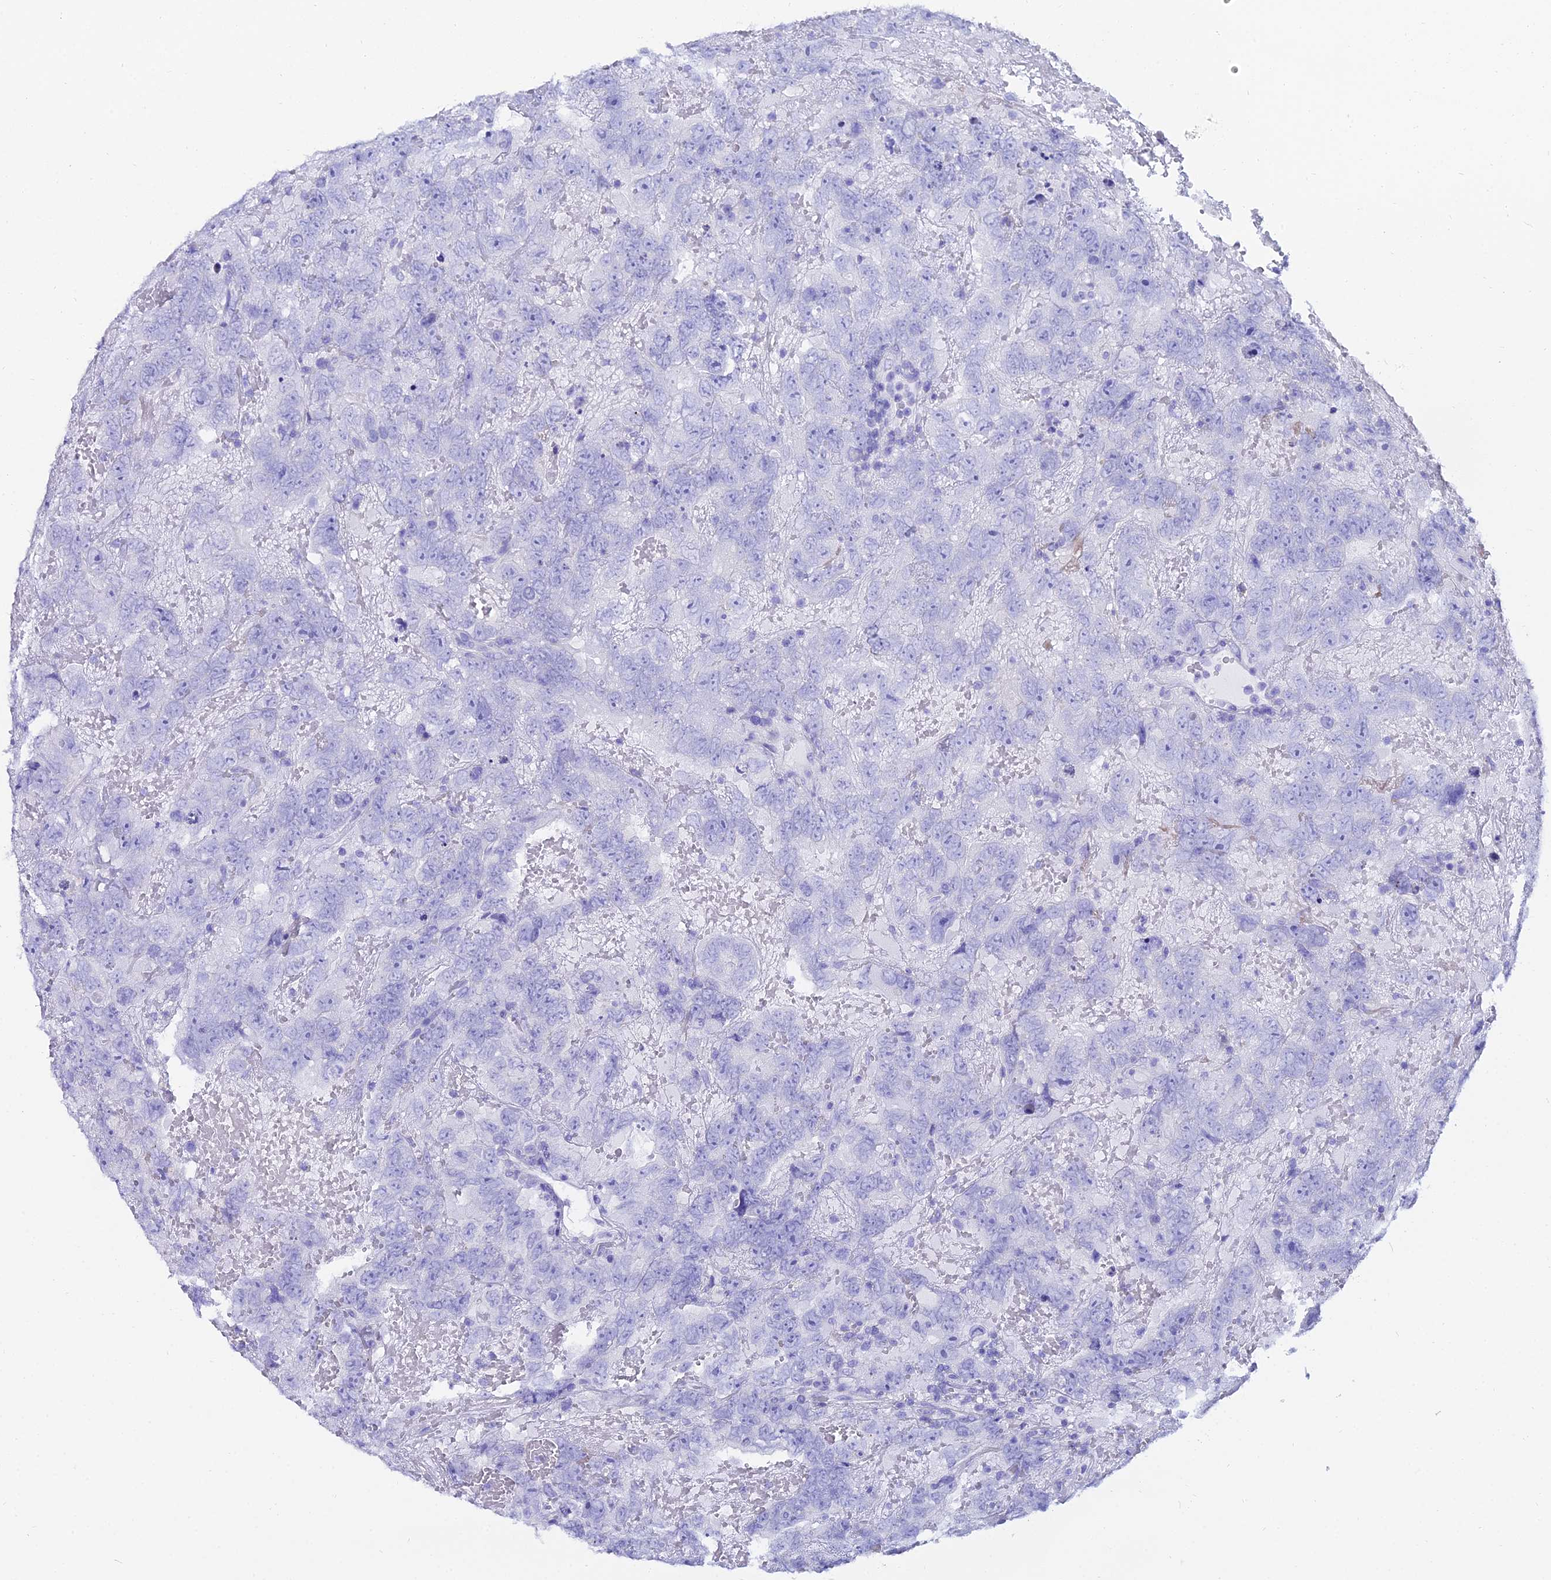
{"staining": {"intensity": "negative", "quantity": "none", "location": "none"}, "tissue": "testis cancer", "cell_type": "Tumor cells", "image_type": "cancer", "snomed": [{"axis": "morphology", "description": "Carcinoma, Embryonal, NOS"}, {"axis": "topography", "description": "Testis"}], "caption": "DAB immunohistochemical staining of embryonal carcinoma (testis) exhibits no significant staining in tumor cells.", "gene": "OR4D5", "patient": {"sex": "male", "age": 45}}